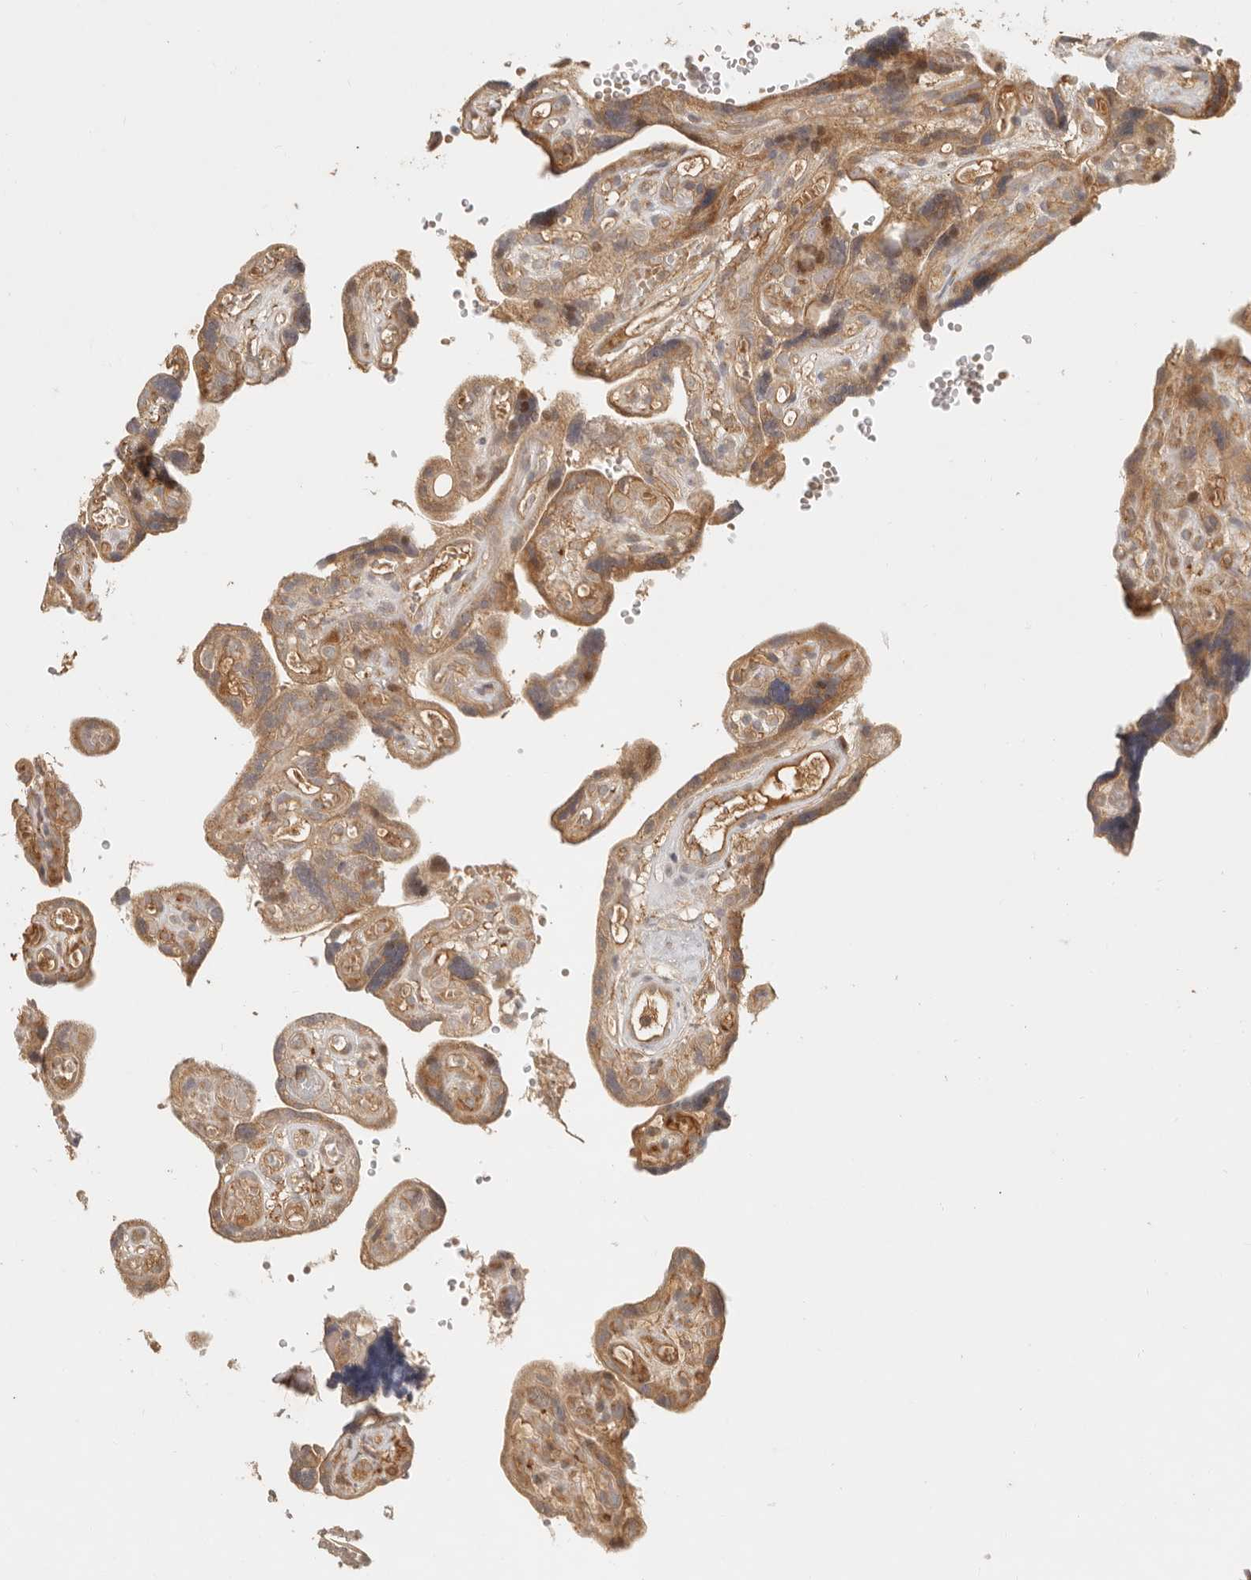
{"staining": {"intensity": "strong", "quantity": ">75%", "location": "cytoplasmic/membranous"}, "tissue": "placenta", "cell_type": "Decidual cells", "image_type": "normal", "snomed": [{"axis": "morphology", "description": "Normal tissue, NOS"}, {"axis": "topography", "description": "Placenta"}], "caption": "Protein staining of benign placenta displays strong cytoplasmic/membranous staining in approximately >75% of decidual cells.", "gene": "ANKRD61", "patient": {"sex": "female", "age": 30}}